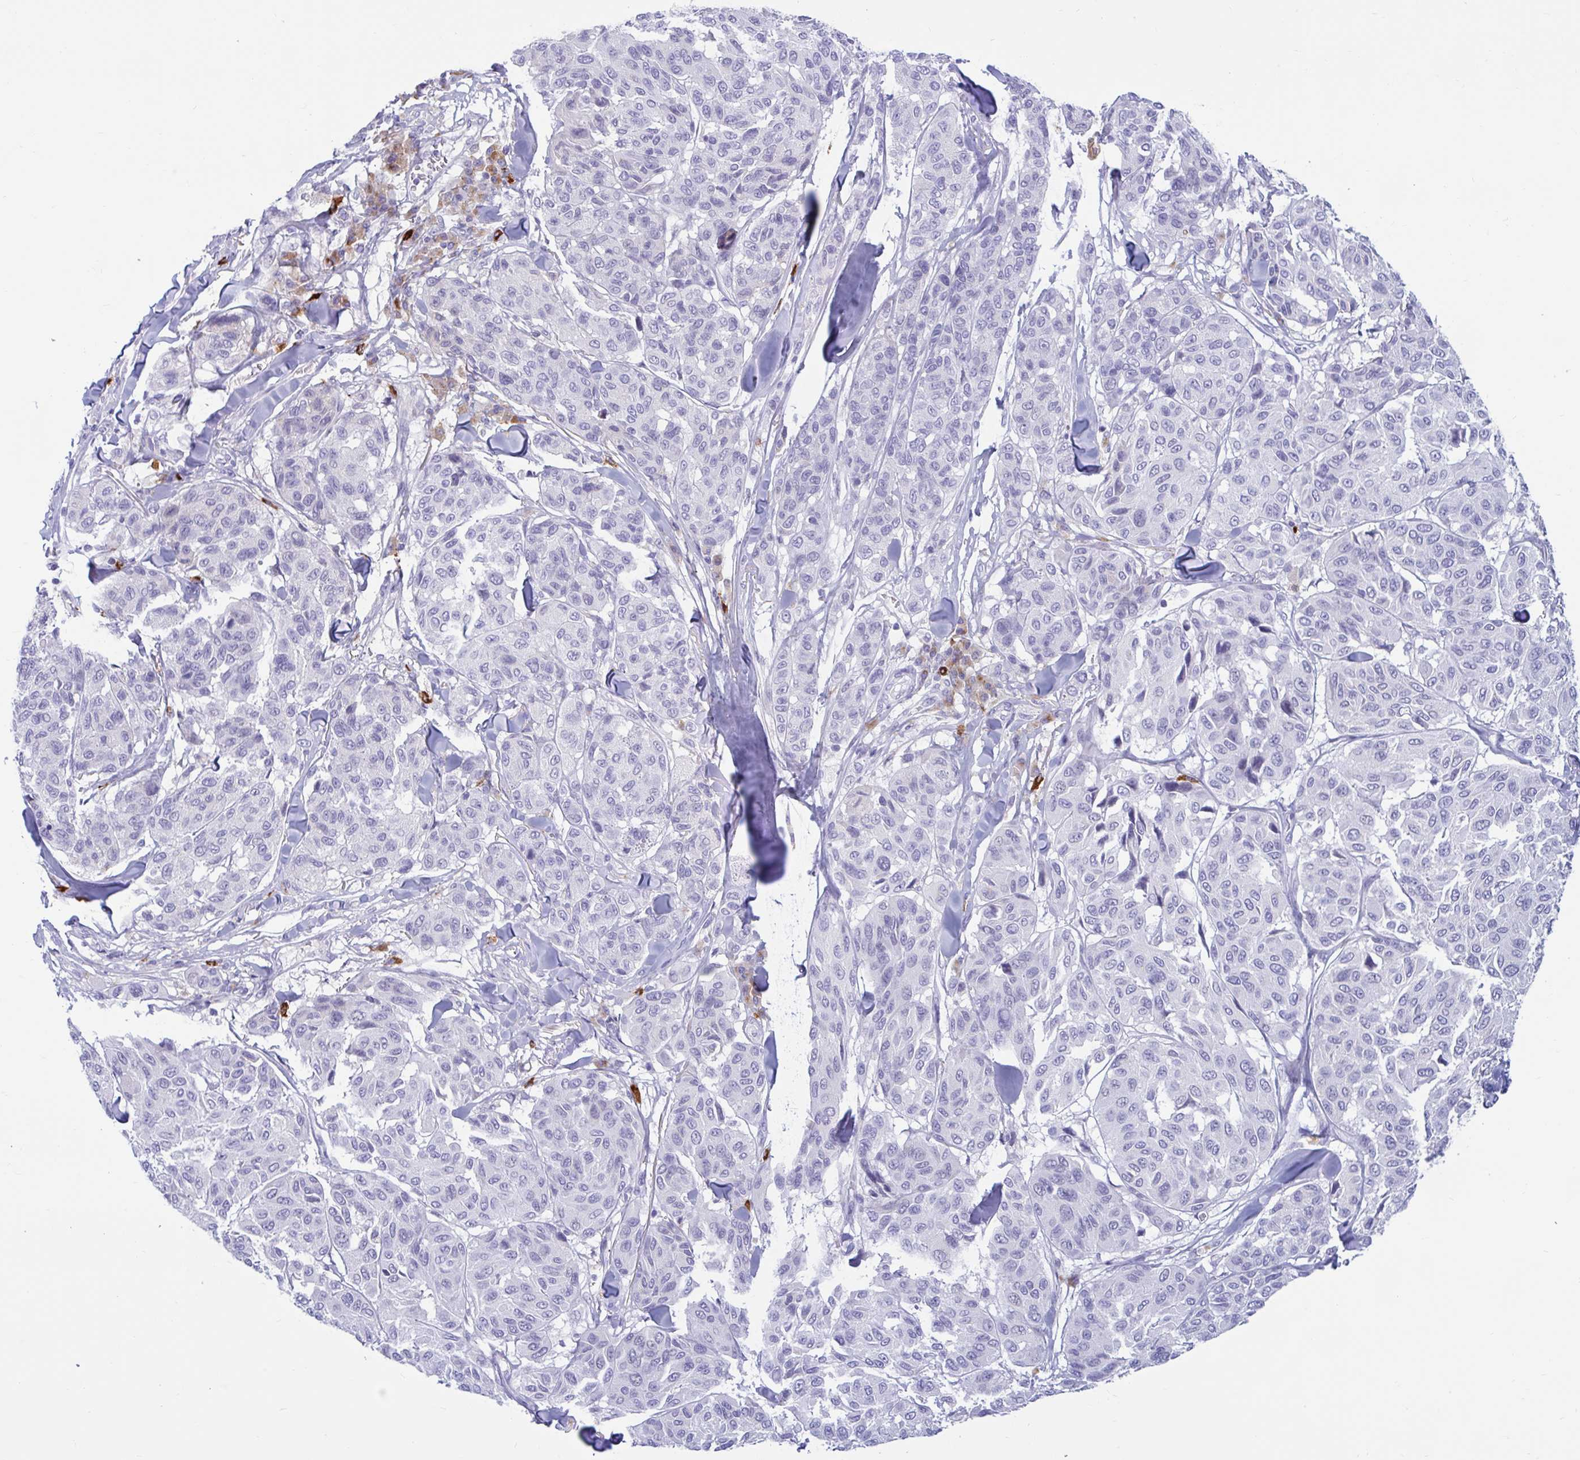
{"staining": {"intensity": "negative", "quantity": "none", "location": "none"}, "tissue": "melanoma", "cell_type": "Tumor cells", "image_type": "cancer", "snomed": [{"axis": "morphology", "description": "Malignant melanoma, NOS"}, {"axis": "topography", "description": "Skin"}], "caption": "Tumor cells show no significant protein staining in melanoma.", "gene": "FAM219B", "patient": {"sex": "female", "age": 66}}